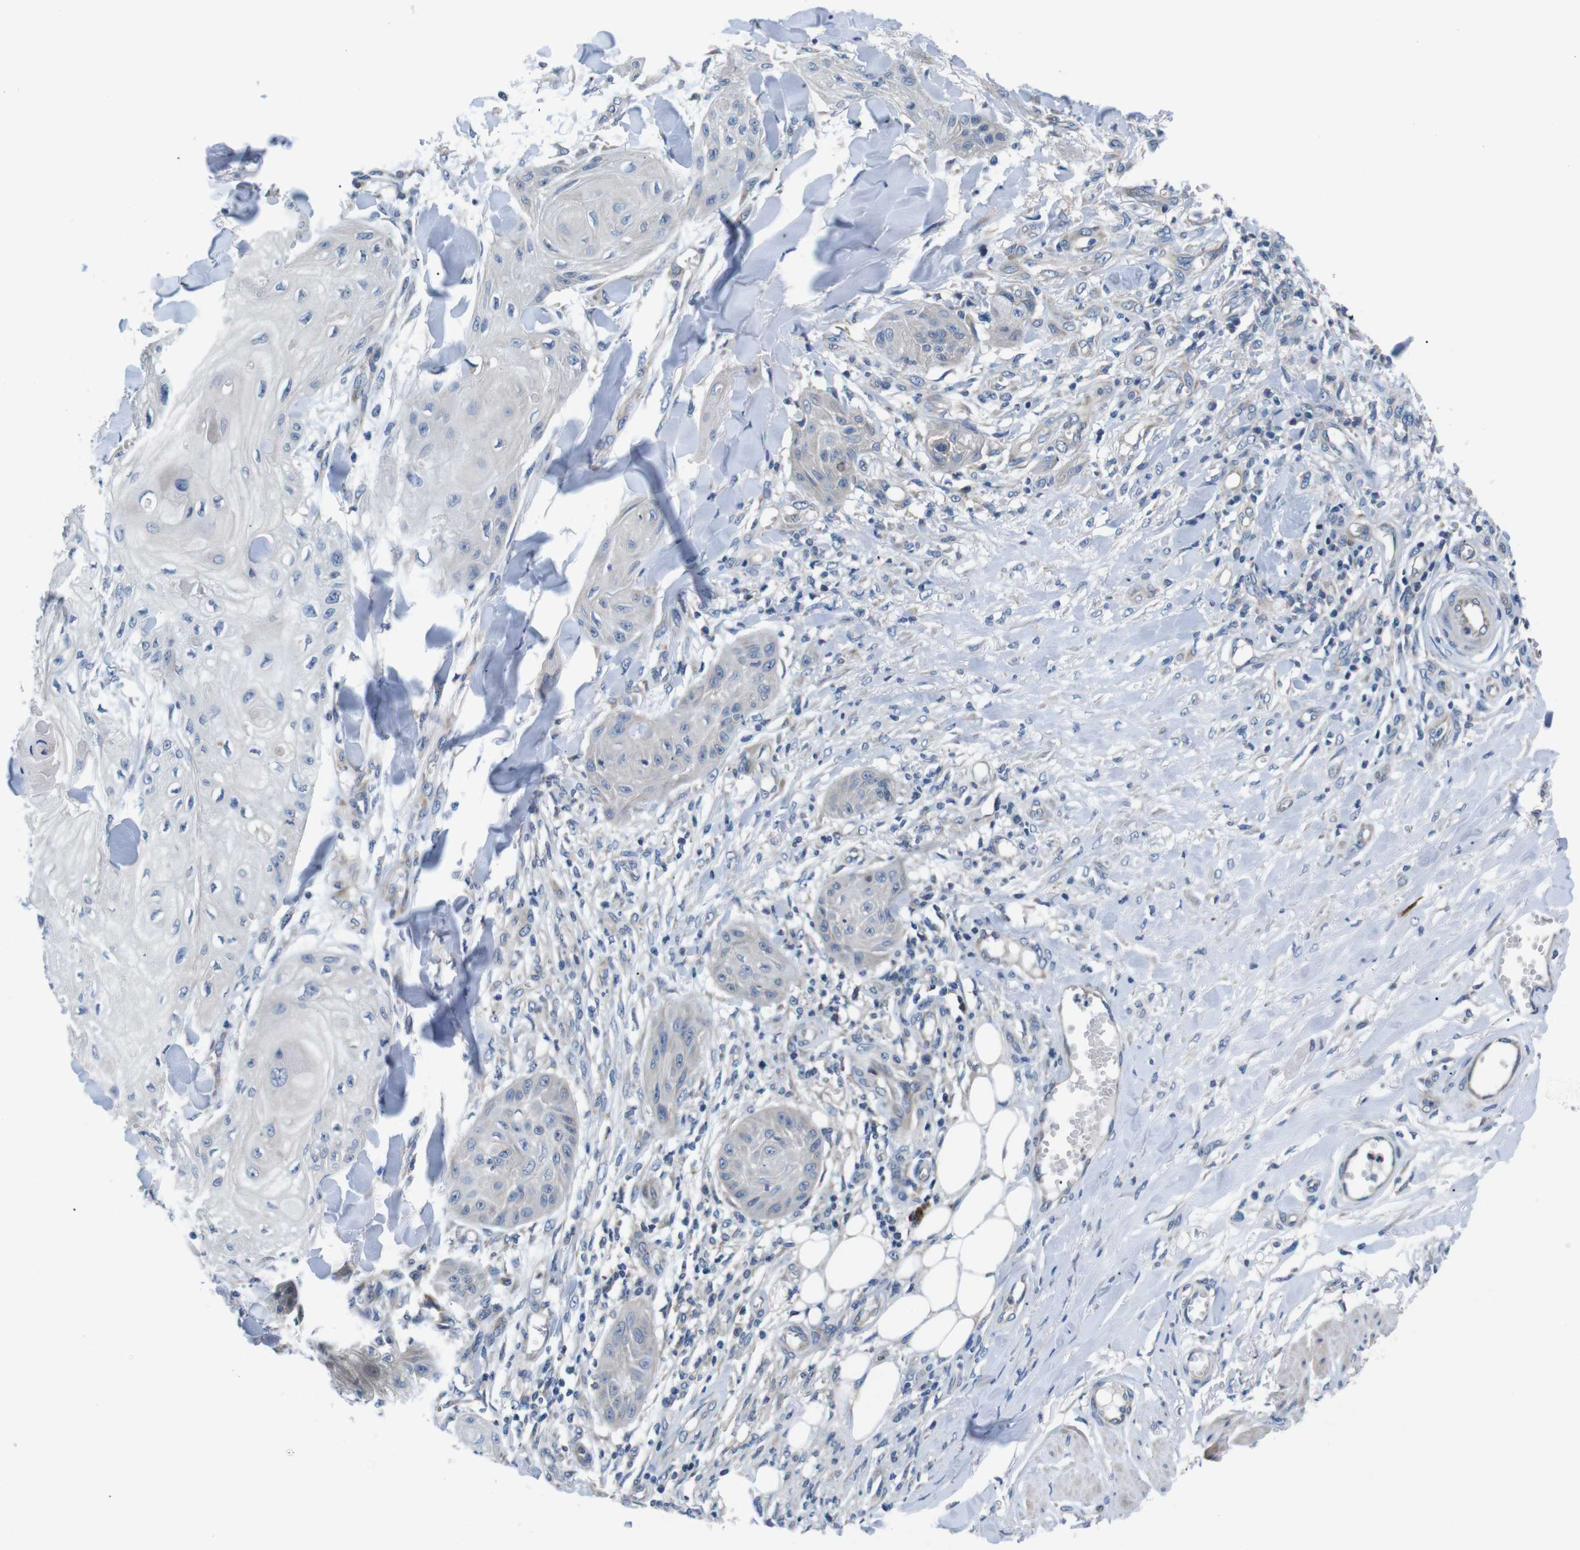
{"staining": {"intensity": "negative", "quantity": "none", "location": "none"}, "tissue": "skin cancer", "cell_type": "Tumor cells", "image_type": "cancer", "snomed": [{"axis": "morphology", "description": "Squamous cell carcinoma, NOS"}, {"axis": "topography", "description": "Skin"}], "caption": "Immunohistochemical staining of skin cancer (squamous cell carcinoma) shows no significant expression in tumor cells.", "gene": "JAK1", "patient": {"sex": "male", "age": 74}}